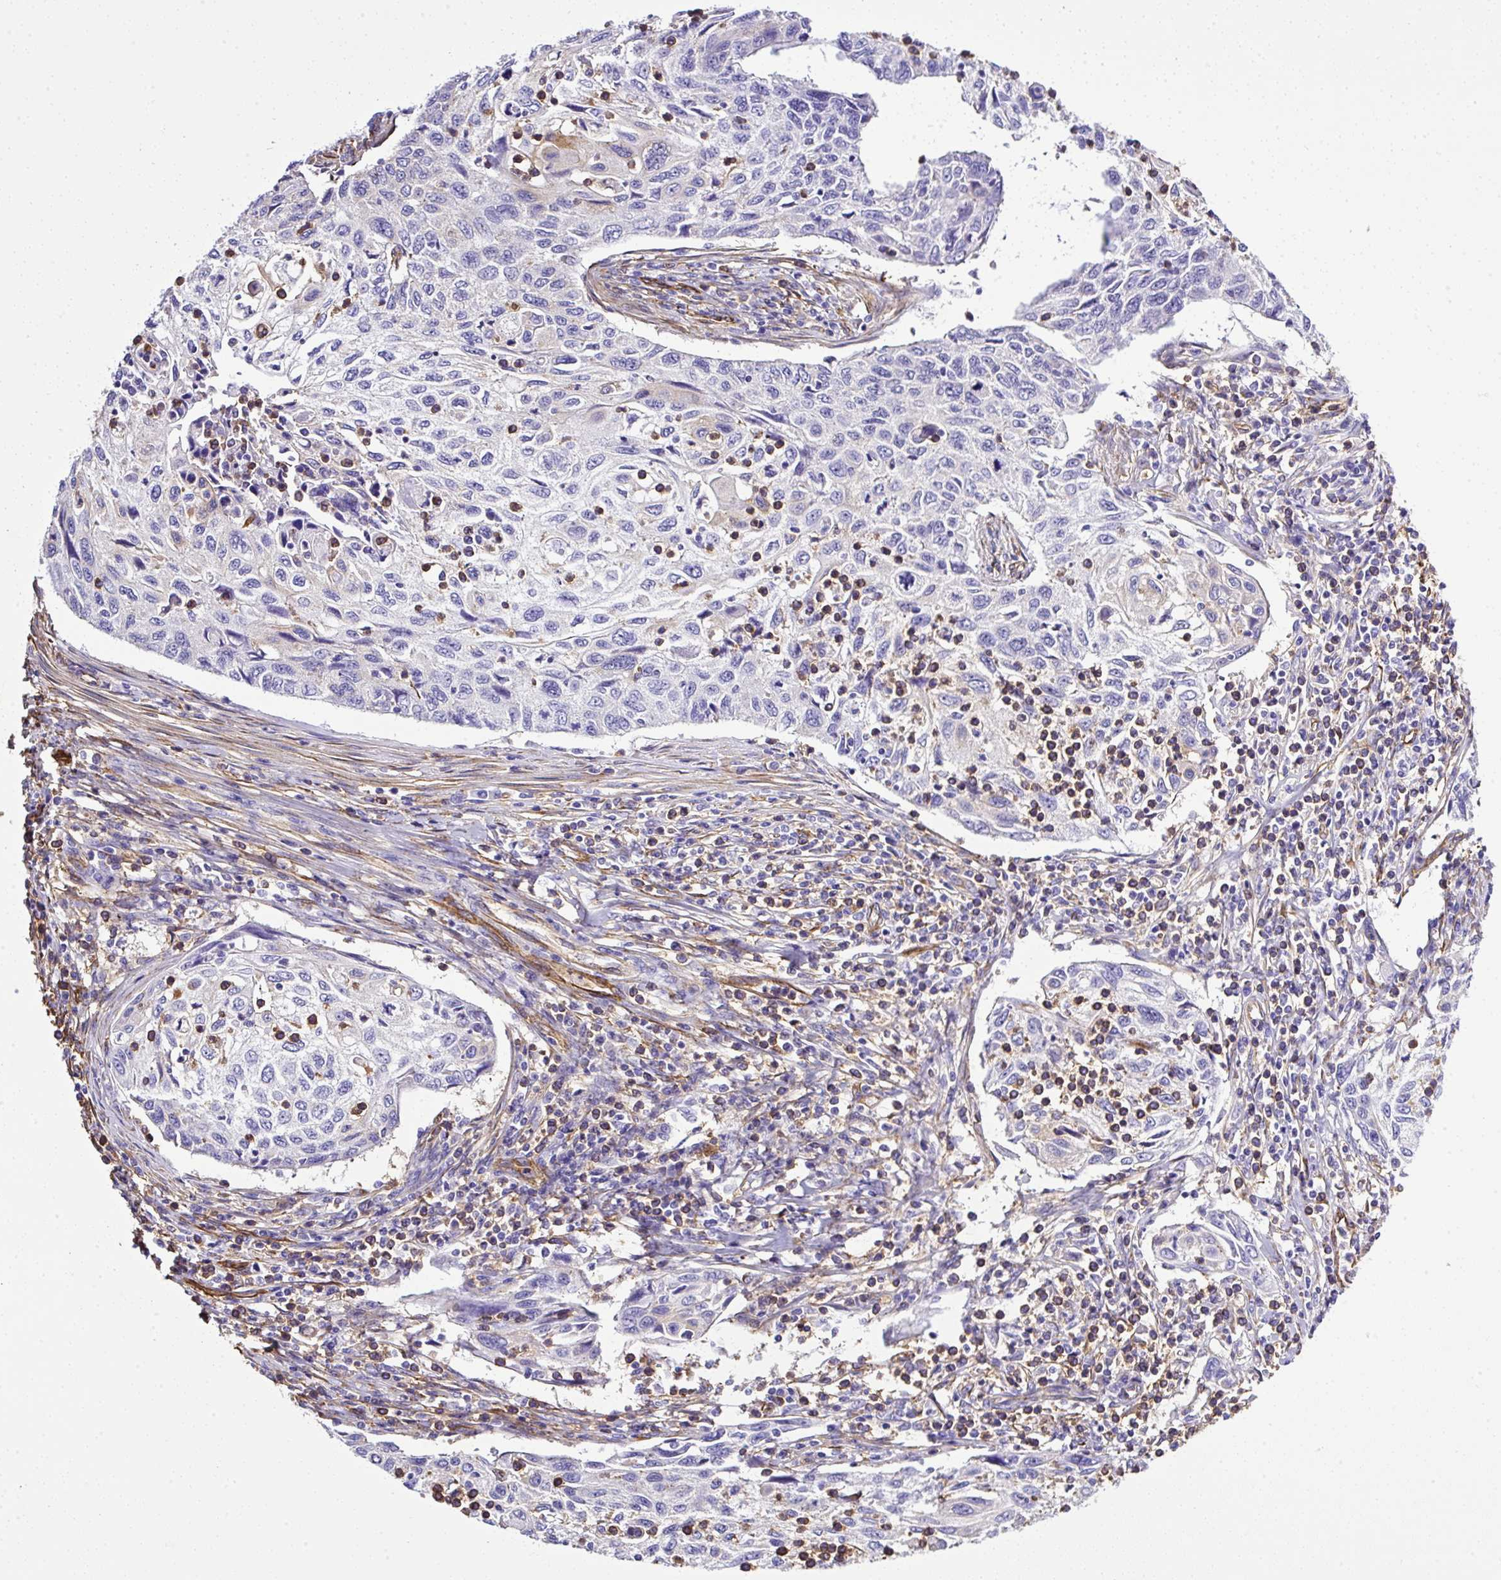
{"staining": {"intensity": "negative", "quantity": "none", "location": "none"}, "tissue": "cervical cancer", "cell_type": "Tumor cells", "image_type": "cancer", "snomed": [{"axis": "morphology", "description": "Squamous cell carcinoma, NOS"}, {"axis": "topography", "description": "Cervix"}], "caption": "Immunohistochemistry of cervical cancer (squamous cell carcinoma) shows no positivity in tumor cells. (DAB (3,3'-diaminobenzidine) immunohistochemistry visualized using brightfield microscopy, high magnification).", "gene": "MAGEB5", "patient": {"sex": "female", "age": 70}}